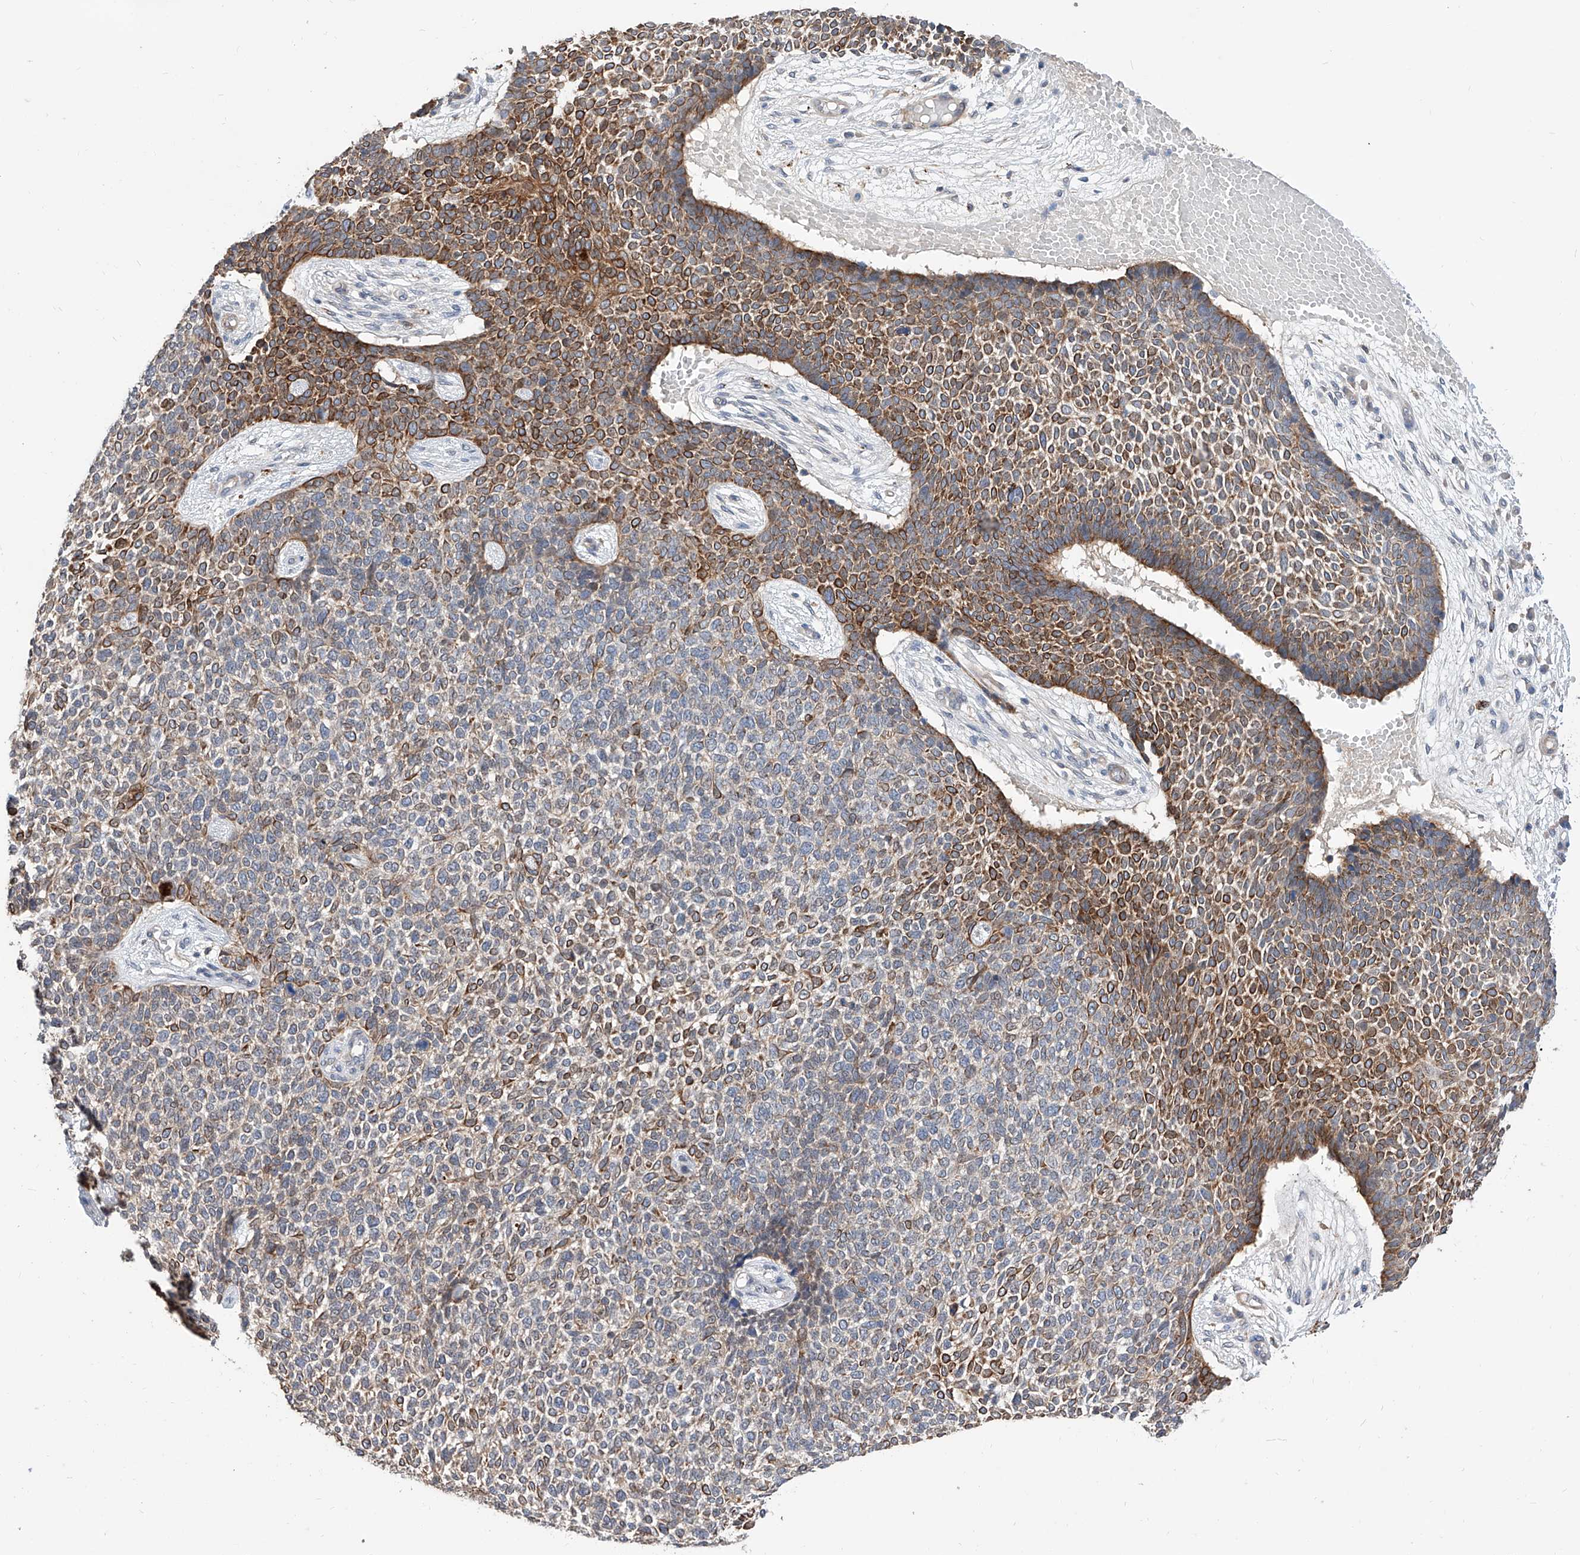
{"staining": {"intensity": "moderate", "quantity": "25%-75%", "location": "cytoplasmic/membranous"}, "tissue": "skin cancer", "cell_type": "Tumor cells", "image_type": "cancer", "snomed": [{"axis": "morphology", "description": "Basal cell carcinoma"}, {"axis": "topography", "description": "Skin"}], "caption": "About 25%-75% of tumor cells in basal cell carcinoma (skin) exhibit moderate cytoplasmic/membranous protein expression as visualized by brown immunohistochemical staining.", "gene": "MAGEE2", "patient": {"sex": "female", "age": 84}}